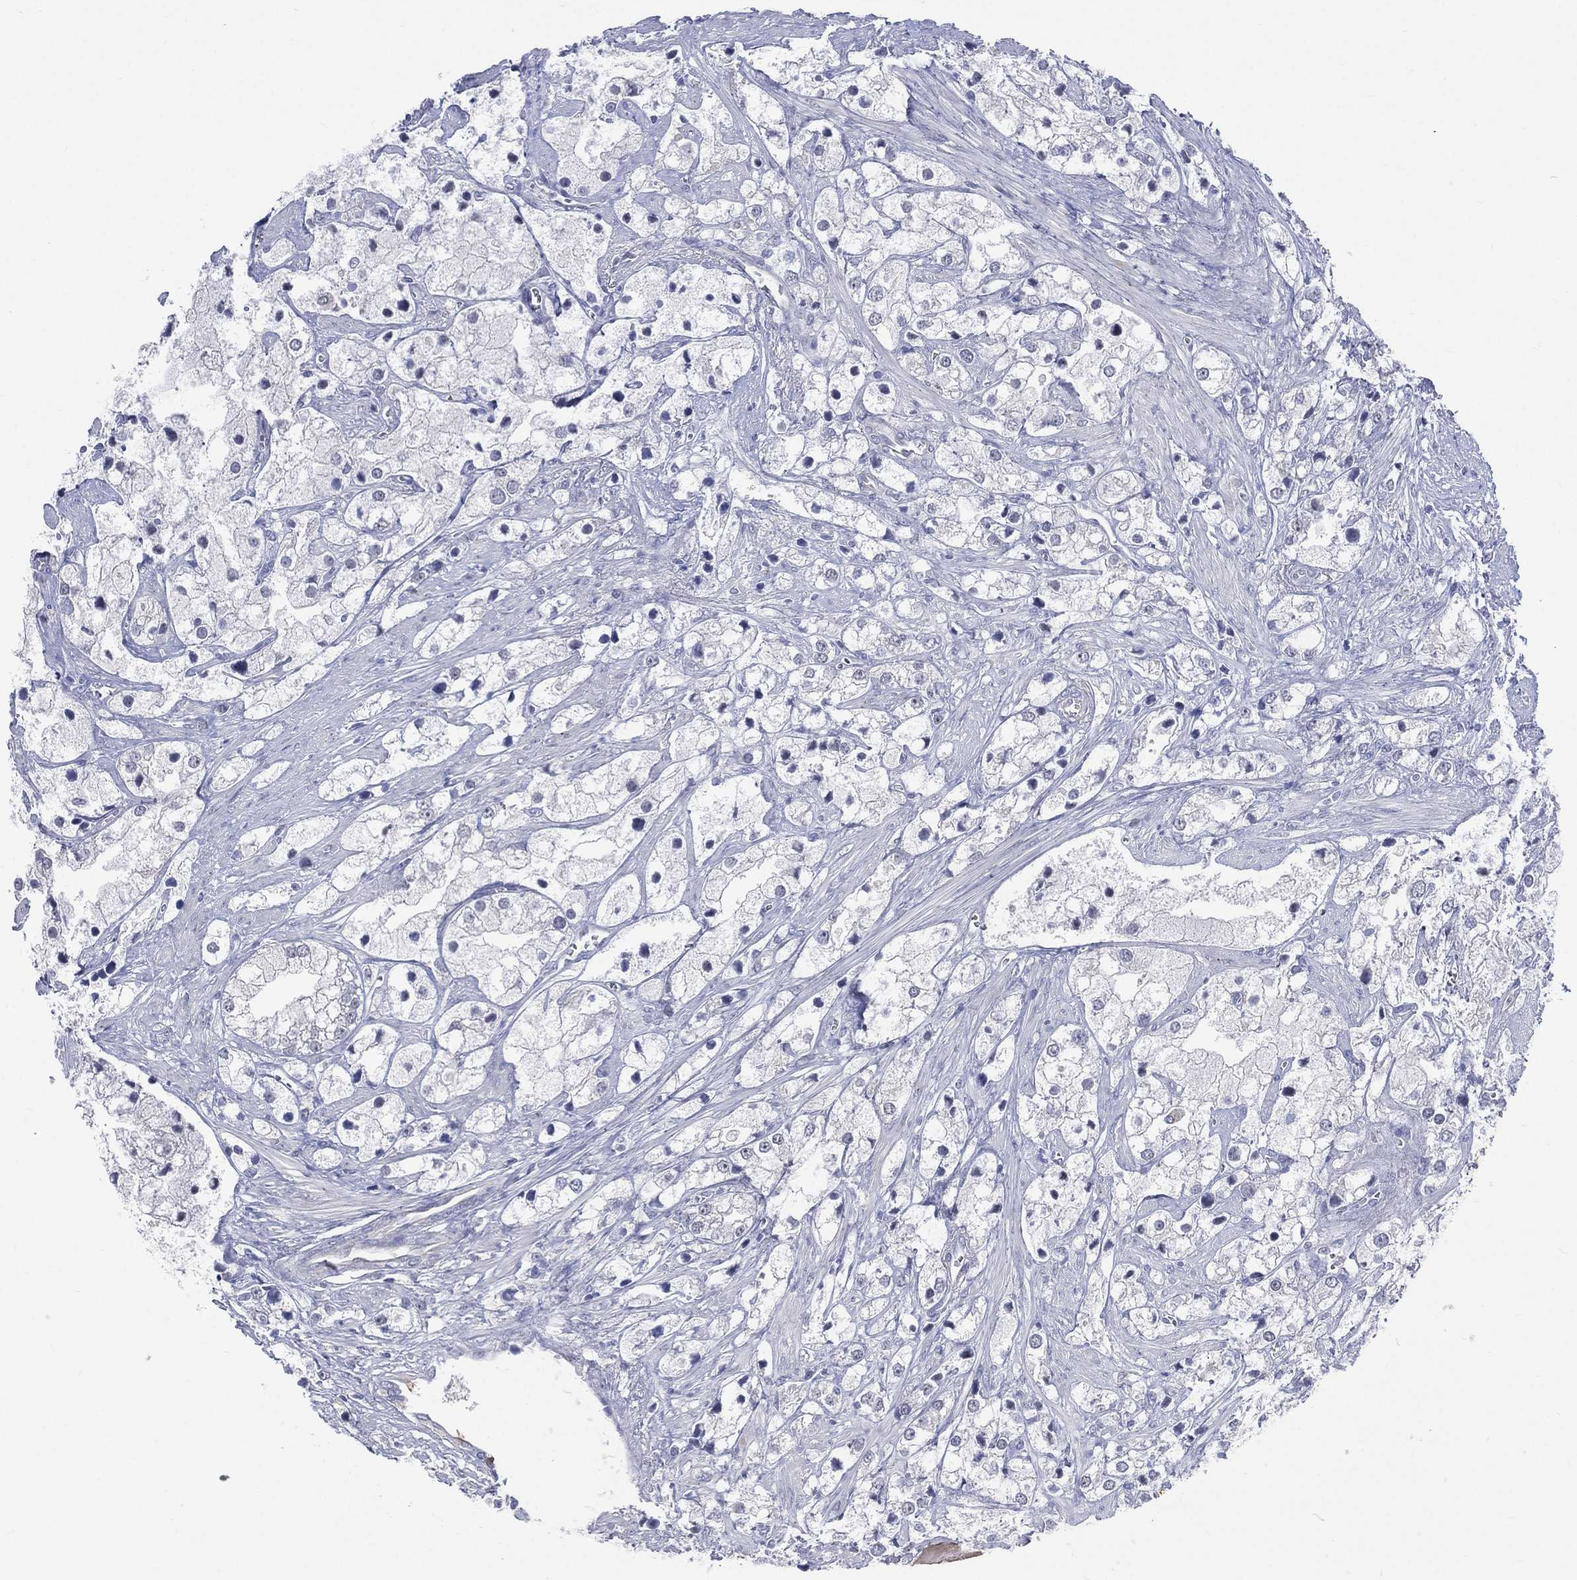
{"staining": {"intensity": "negative", "quantity": "none", "location": "none"}, "tissue": "prostate cancer", "cell_type": "Tumor cells", "image_type": "cancer", "snomed": [{"axis": "morphology", "description": "Adenocarcinoma, NOS"}, {"axis": "topography", "description": "Prostate and seminal vesicle, NOS"}, {"axis": "topography", "description": "Prostate"}], "caption": "DAB (3,3'-diaminobenzidine) immunohistochemical staining of human prostate cancer (adenocarcinoma) displays no significant positivity in tumor cells.", "gene": "AKAP3", "patient": {"sex": "male", "age": 79}}